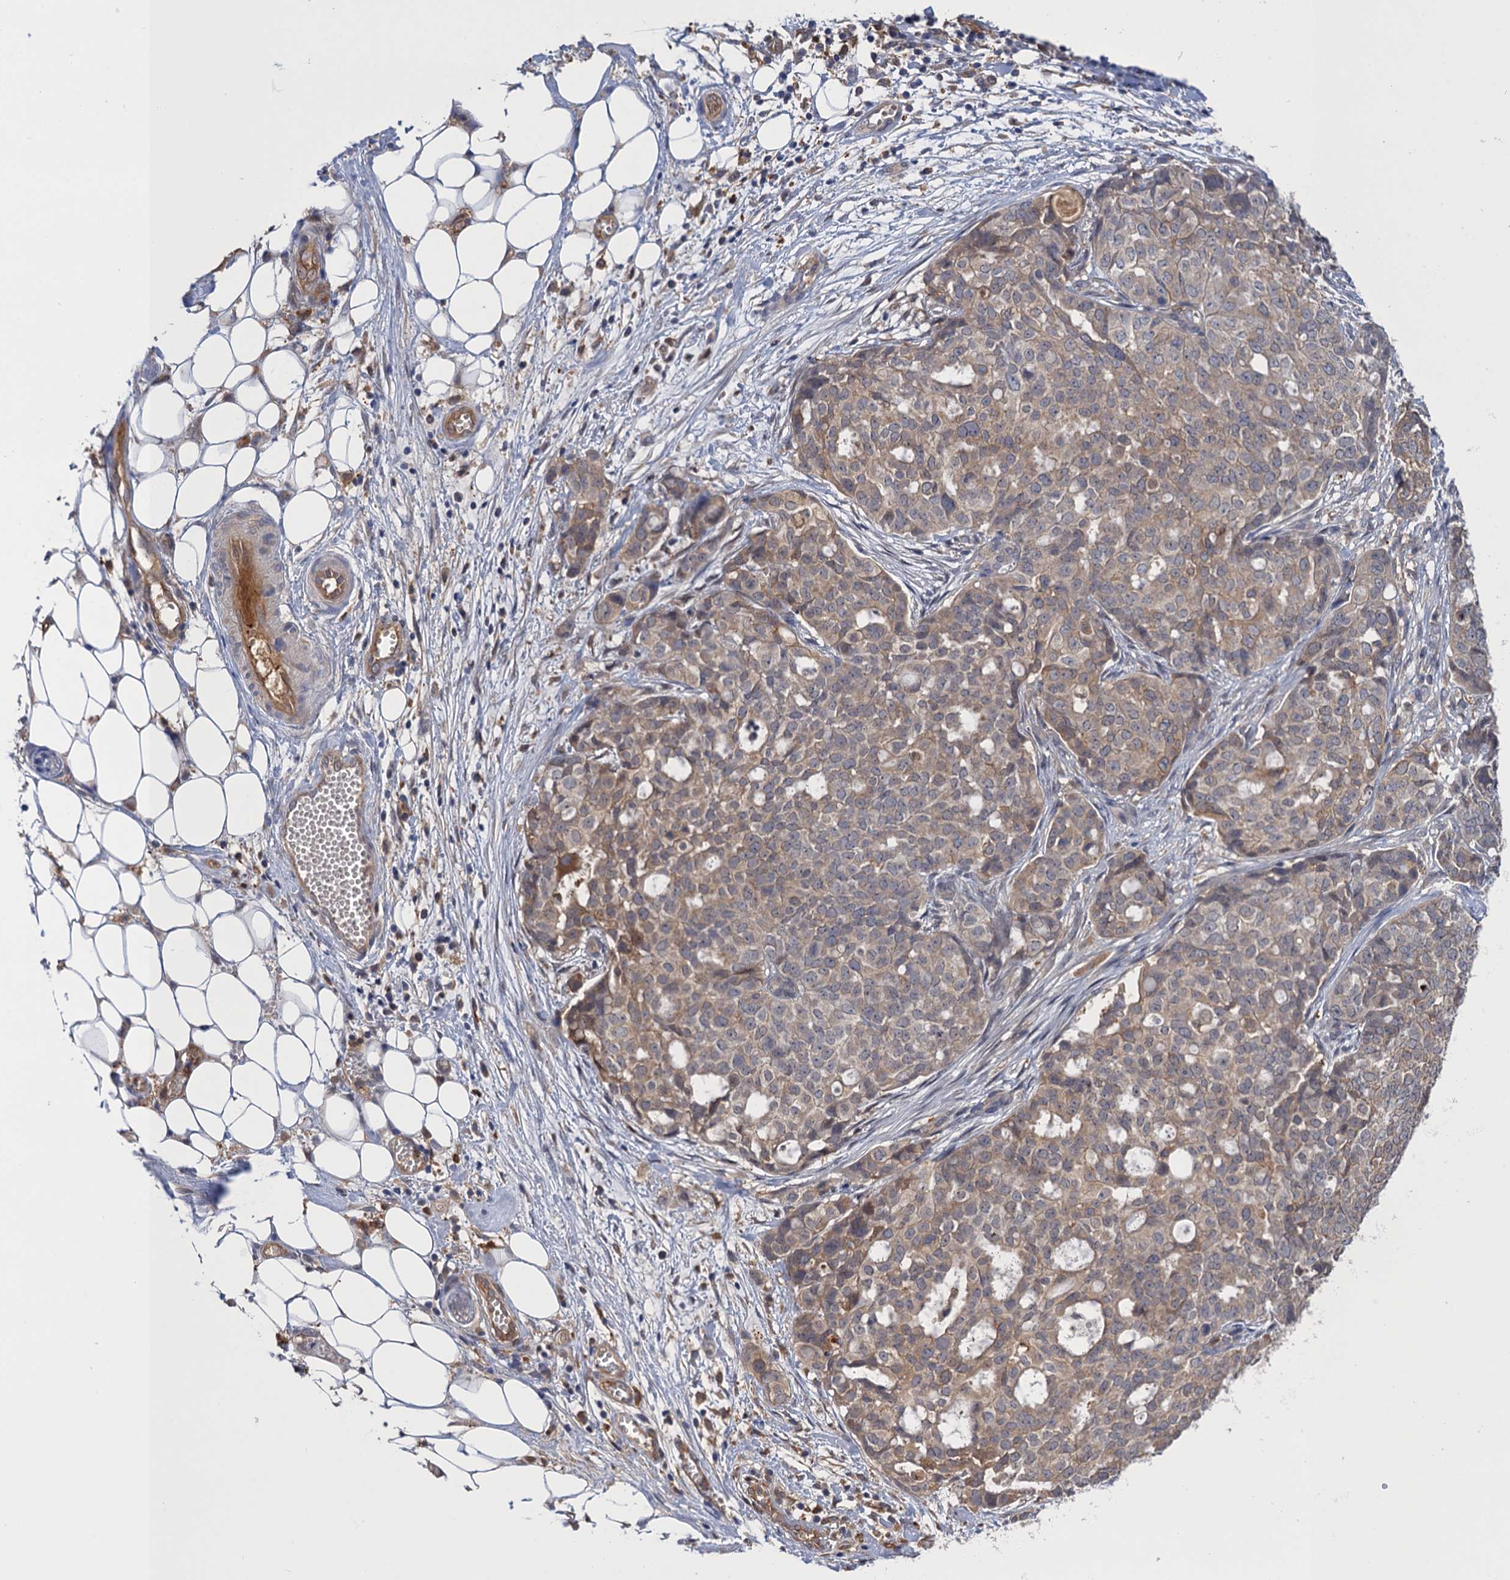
{"staining": {"intensity": "weak", "quantity": ">75%", "location": "cytoplasmic/membranous"}, "tissue": "ovarian cancer", "cell_type": "Tumor cells", "image_type": "cancer", "snomed": [{"axis": "morphology", "description": "Cystadenocarcinoma, serous, NOS"}, {"axis": "topography", "description": "Soft tissue"}, {"axis": "topography", "description": "Ovary"}], "caption": "Human serous cystadenocarcinoma (ovarian) stained with a protein marker shows weak staining in tumor cells.", "gene": "NEK8", "patient": {"sex": "female", "age": 57}}